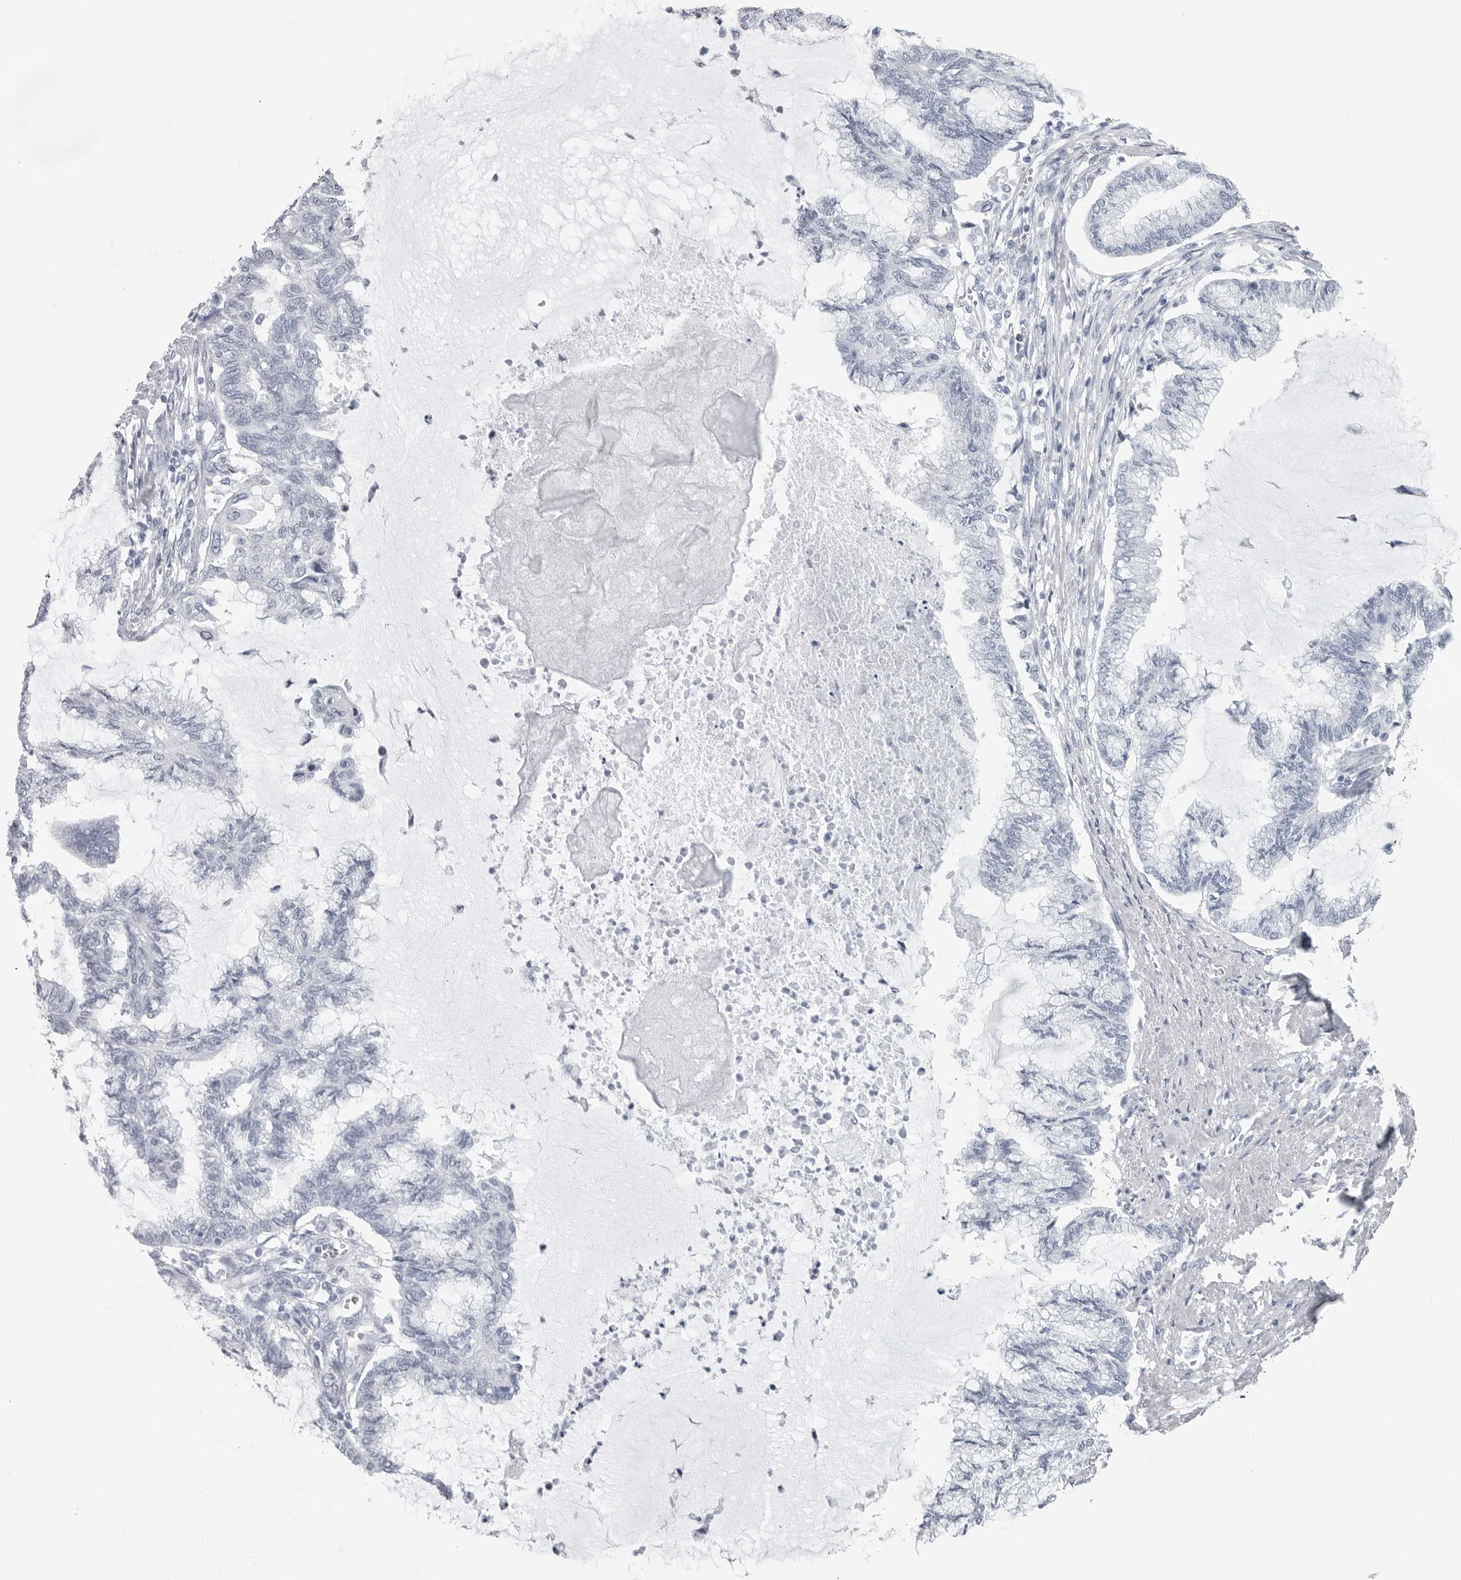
{"staining": {"intensity": "negative", "quantity": "none", "location": "none"}, "tissue": "endometrial cancer", "cell_type": "Tumor cells", "image_type": "cancer", "snomed": [{"axis": "morphology", "description": "Adenocarcinoma, NOS"}, {"axis": "topography", "description": "Endometrium"}], "caption": "Endometrial cancer stained for a protein using IHC reveals no expression tumor cells.", "gene": "CSH1", "patient": {"sex": "female", "age": 86}}